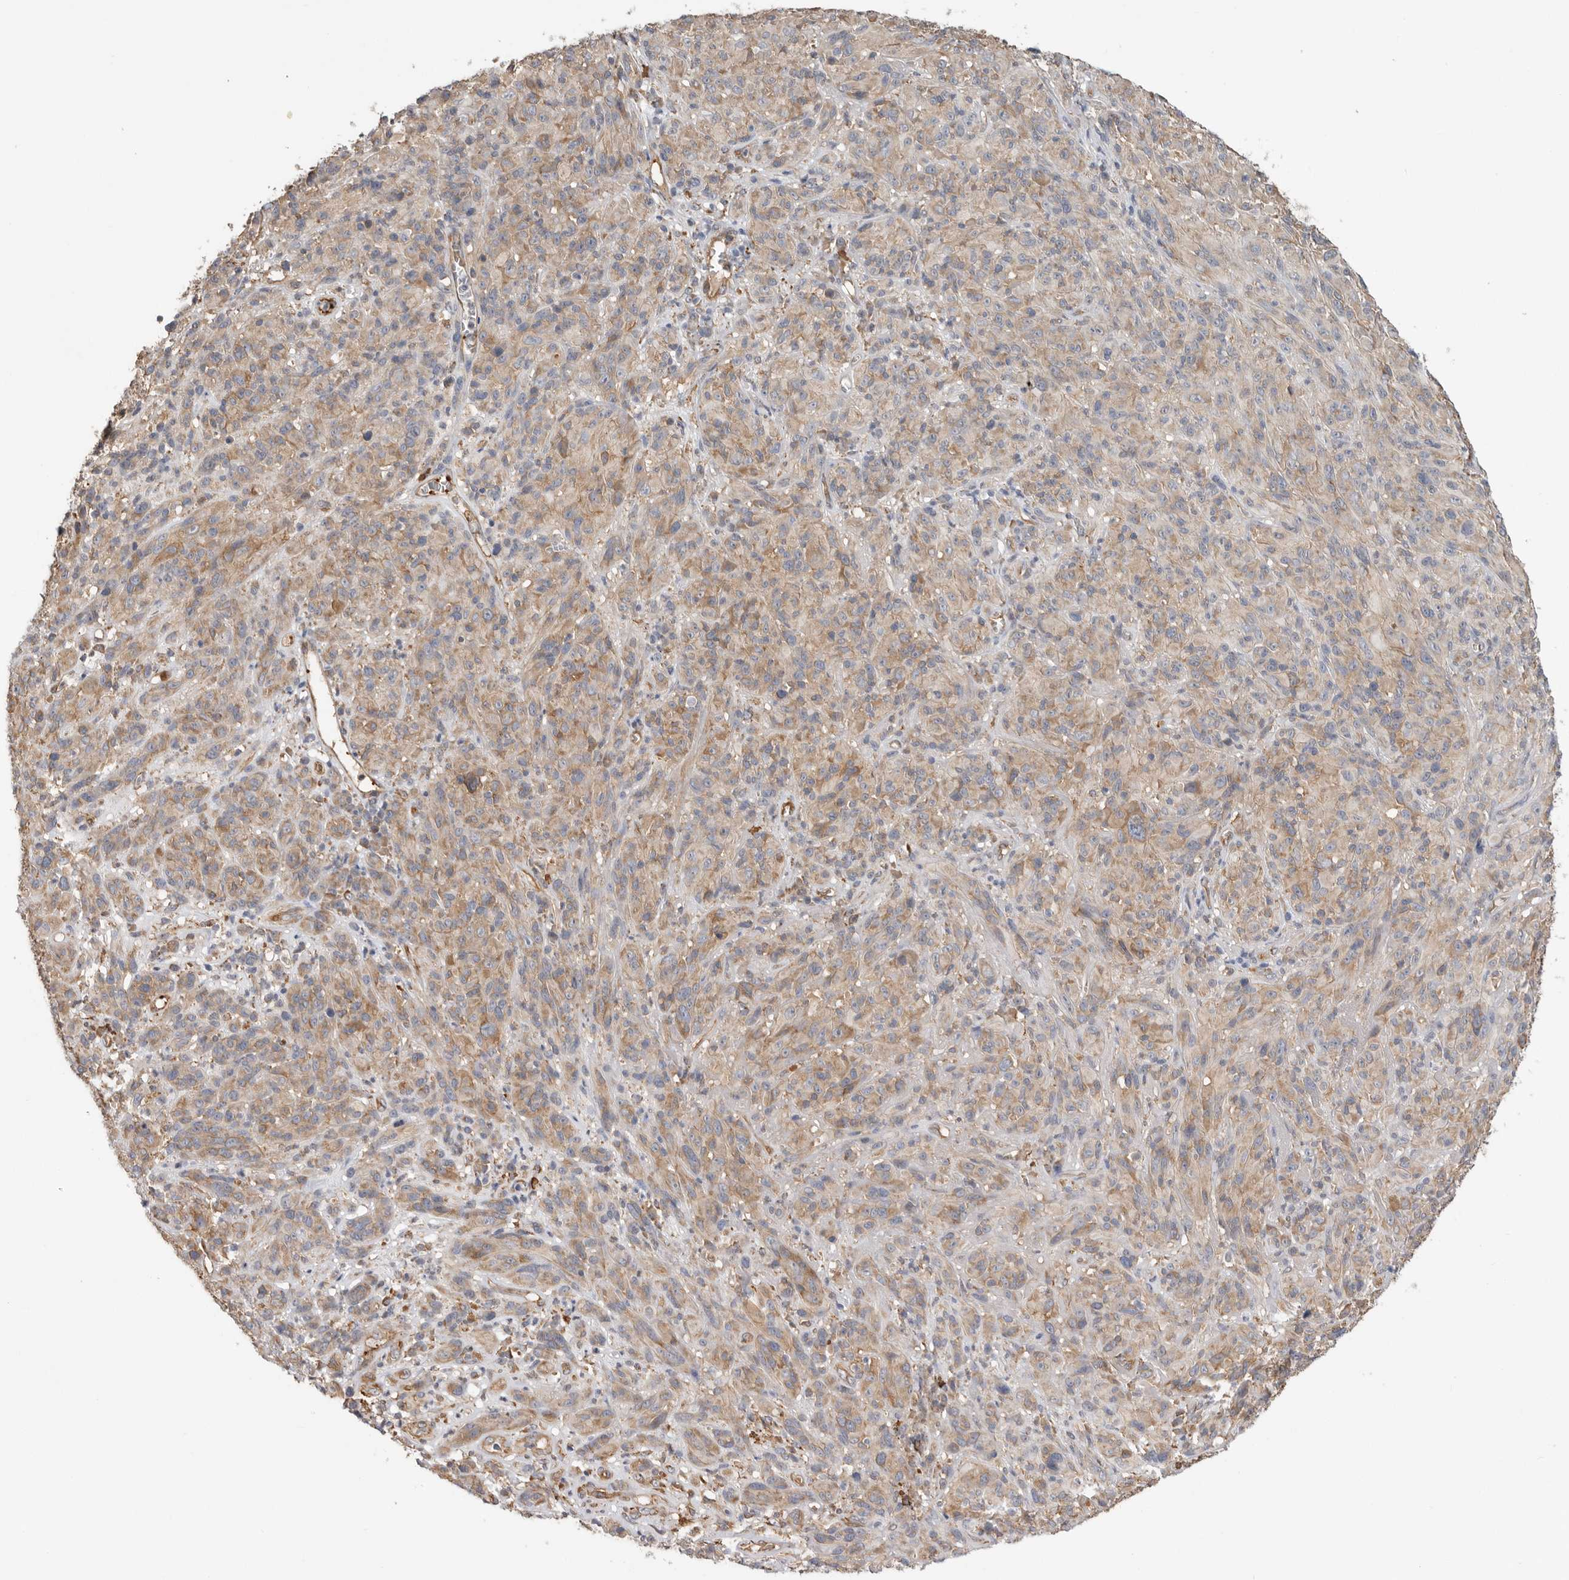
{"staining": {"intensity": "weak", "quantity": ">75%", "location": "cytoplasmic/membranous"}, "tissue": "melanoma", "cell_type": "Tumor cells", "image_type": "cancer", "snomed": [{"axis": "morphology", "description": "Malignant melanoma, NOS"}, {"axis": "topography", "description": "Skin of head"}], "caption": "Immunohistochemical staining of human malignant melanoma demonstrates low levels of weak cytoplasmic/membranous protein expression in about >75% of tumor cells. (DAB IHC, brown staining for protein, blue staining for nuclei).", "gene": "CDC42BPB", "patient": {"sex": "male", "age": 96}}